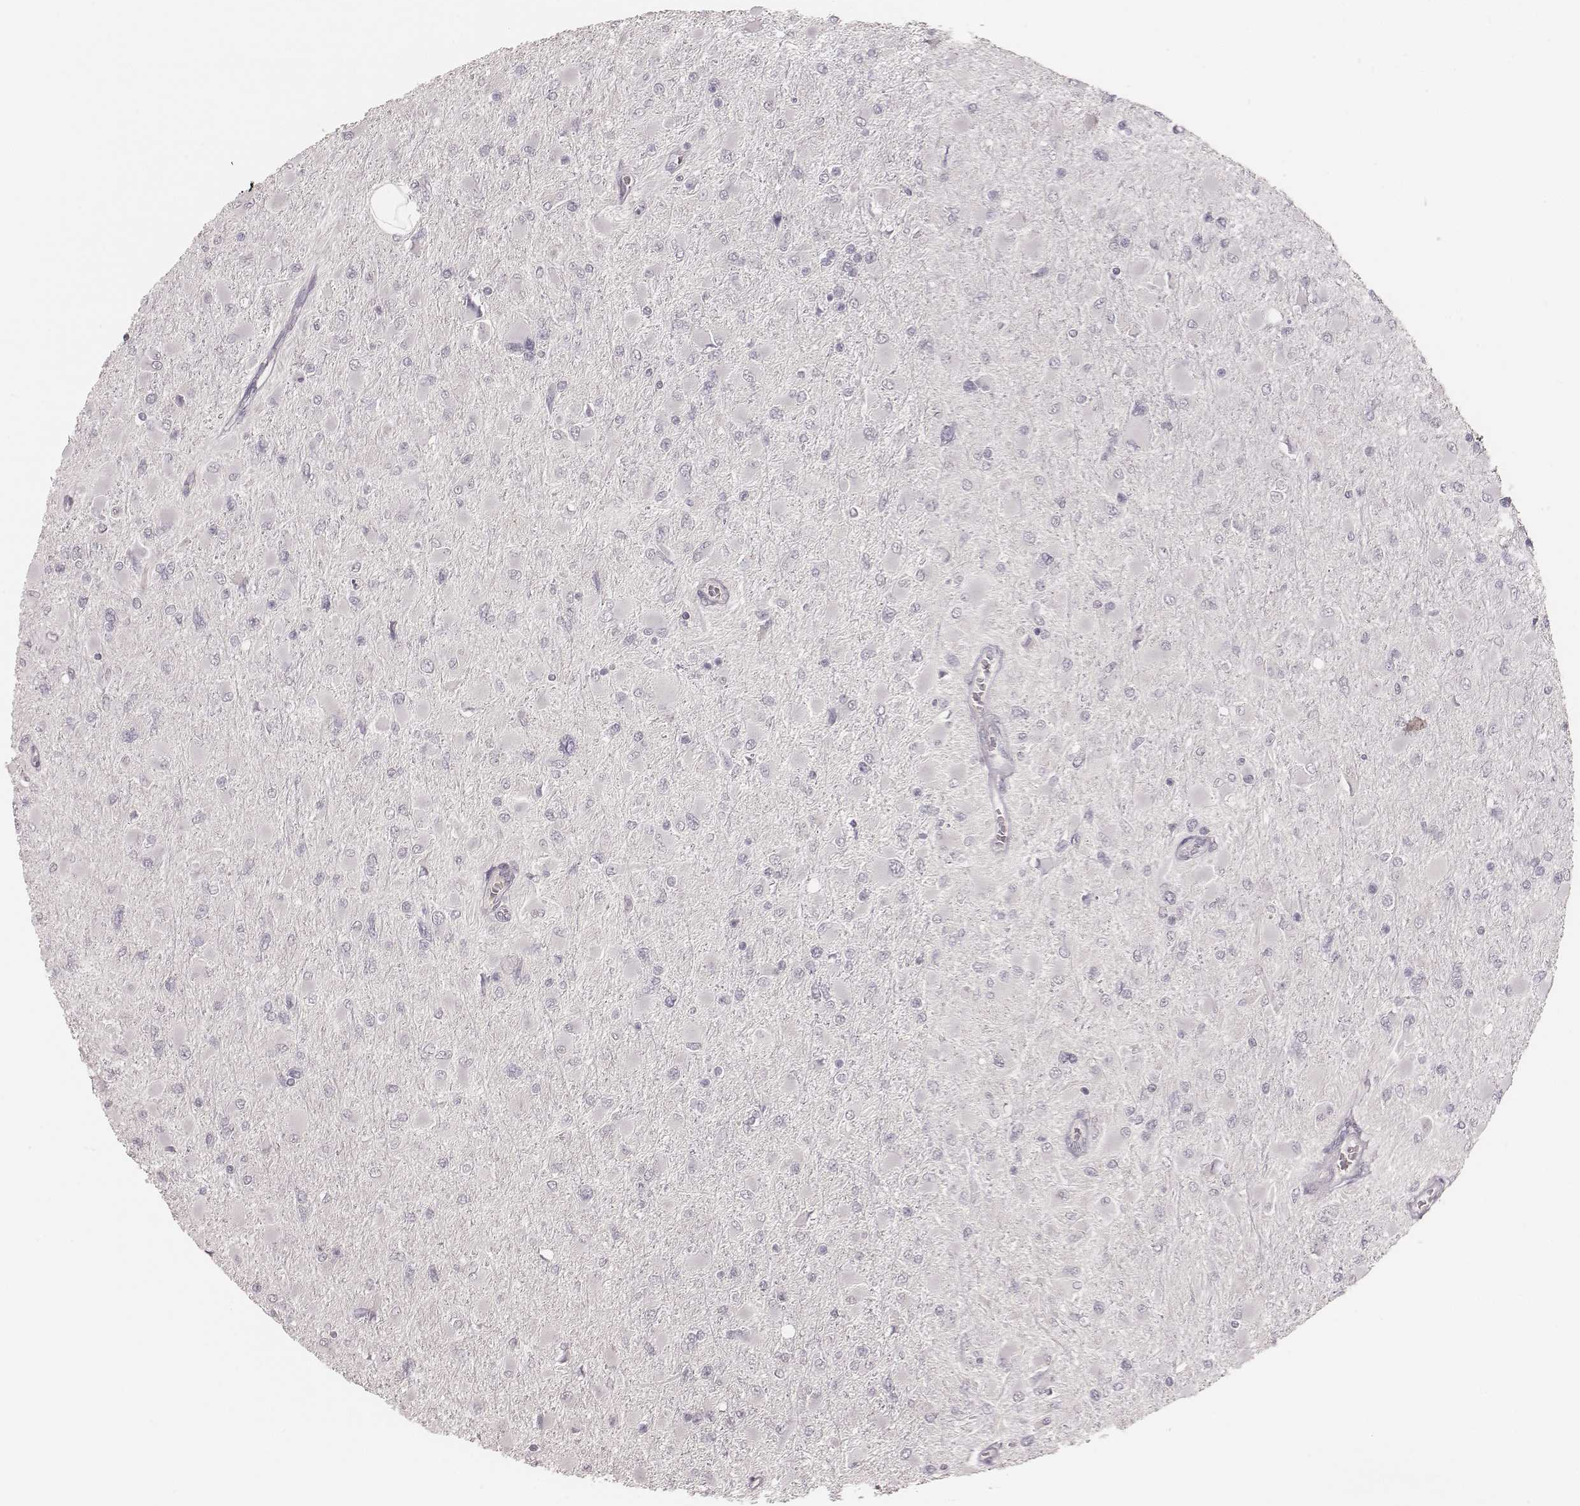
{"staining": {"intensity": "negative", "quantity": "none", "location": "none"}, "tissue": "glioma", "cell_type": "Tumor cells", "image_type": "cancer", "snomed": [{"axis": "morphology", "description": "Glioma, malignant, High grade"}, {"axis": "topography", "description": "Cerebral cortex"}], "caption": "This is an IHC image of malignant glioma (high-grade). There is no expression in tumor cells.", "gene": "LY6K", "patient": {"sex": "female", "age": 36}}